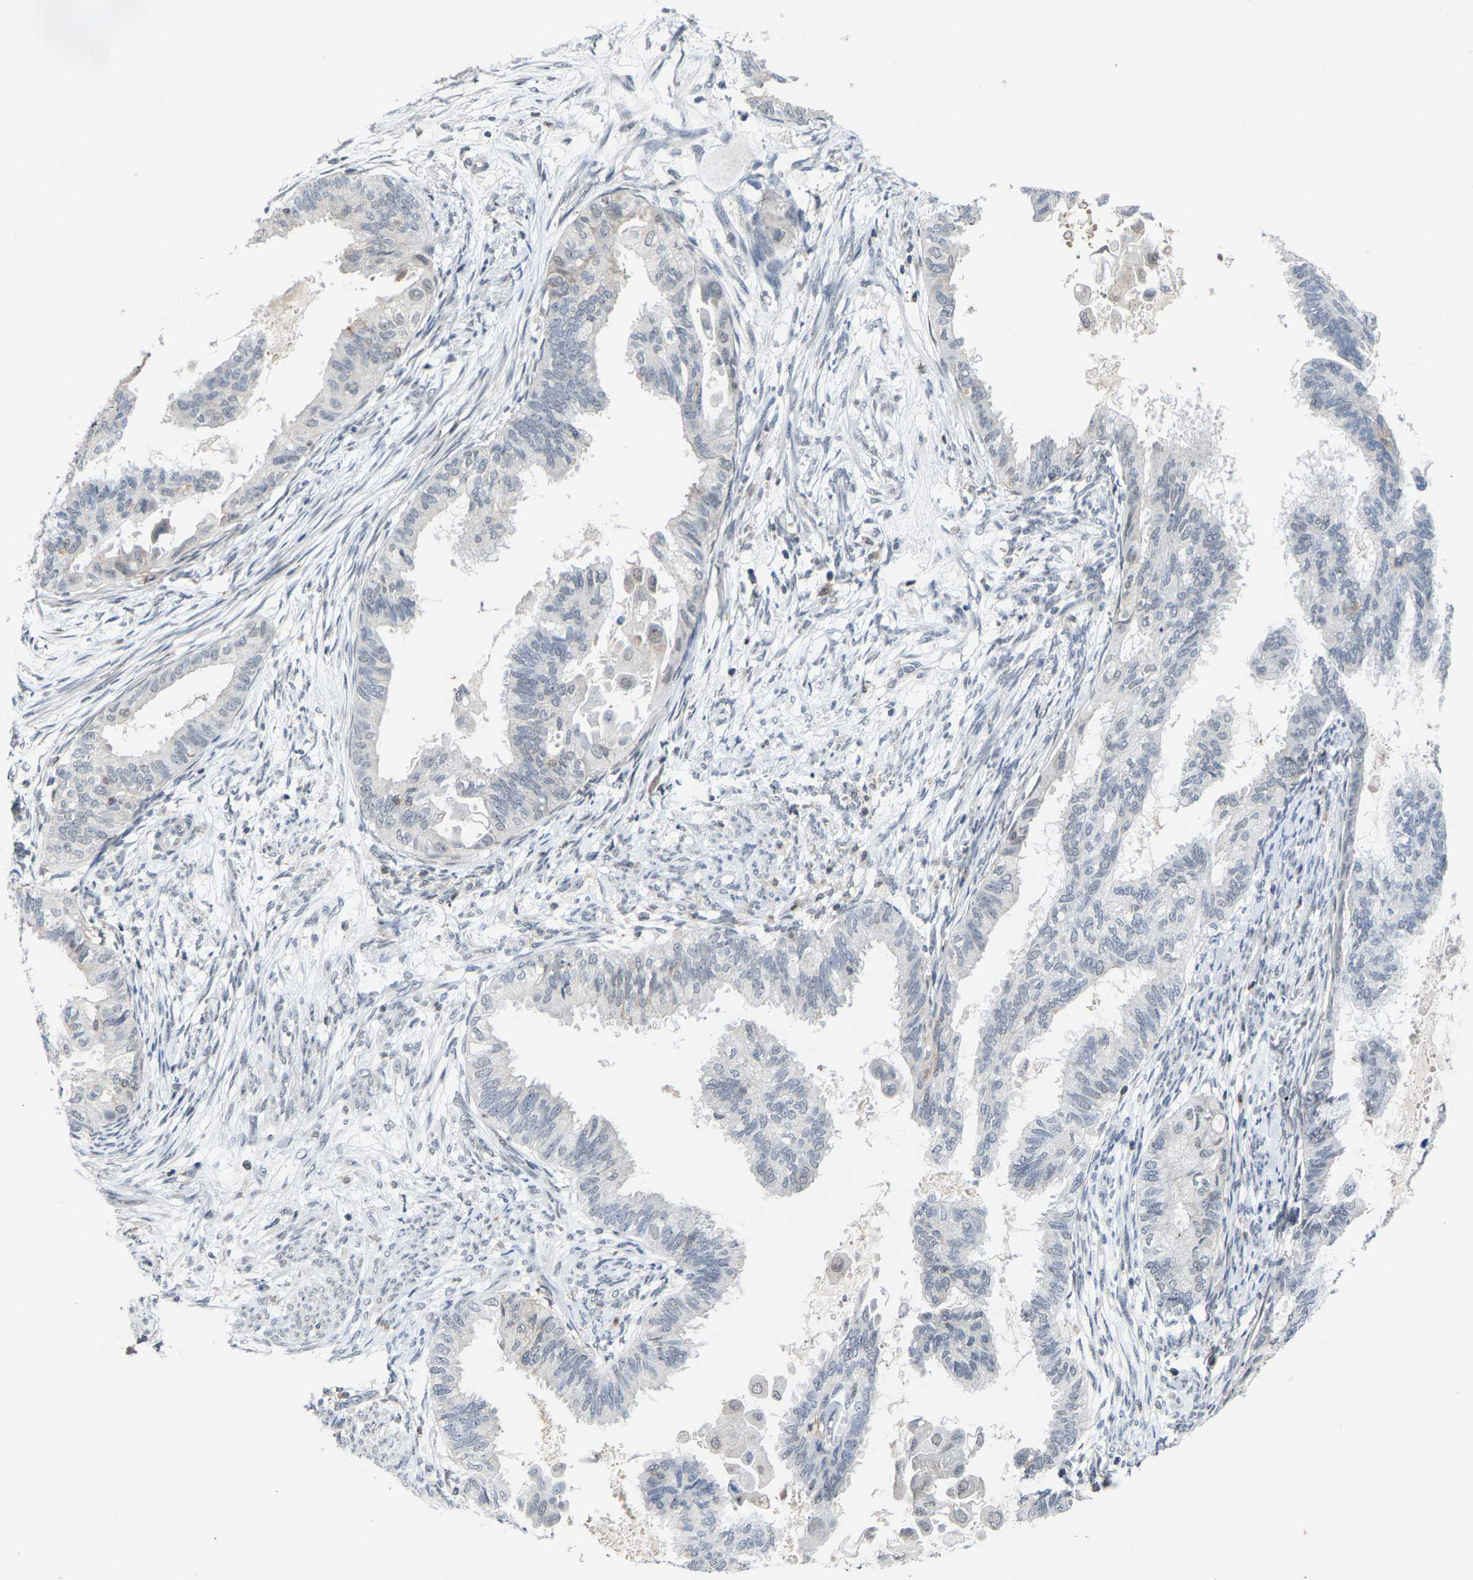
{"staining": {"intensity": "negative", "quantity": "none", "location": "none"}, "tissue": "cervical cancer", "cell_type": "Tumor cells", "image_type": "cancer", "snomed": [{"axis": "morphology", "description": "Normal tissue, NOS"}, {"axis": "morphology", "description": "Adenocarcinoma, NOS"}, {"axis": "topography", "description": "Cervix"}, {"axis": "topography", "description": "Endometrium"}], "caption": "A micrograph of cervical cancer (adenocarcinoma) stained for a protein shows no brown staining in tumor cells.", "gene": "FGD3", "patient": {"sex": "female", "age": 86}}